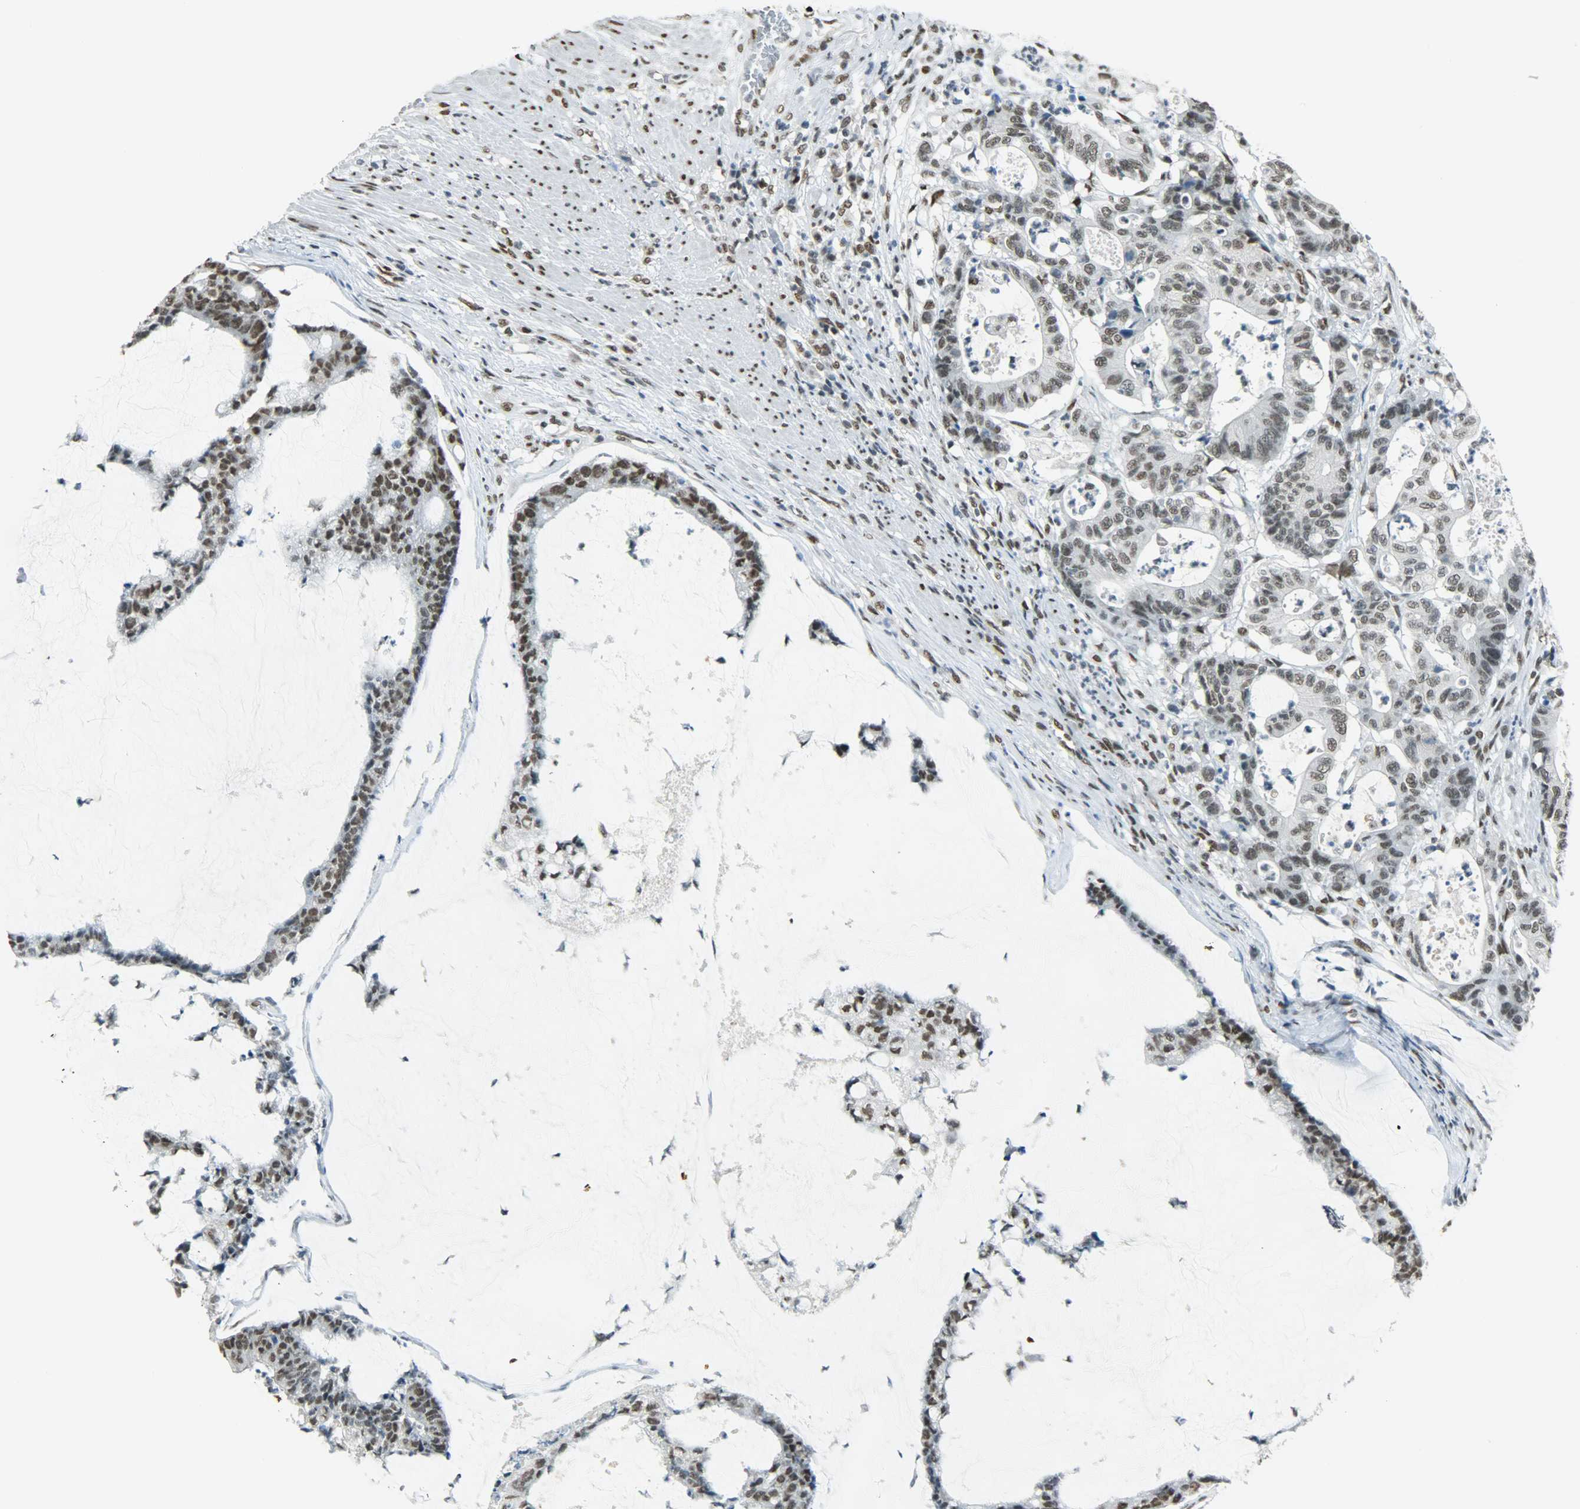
{"staining": {"intensity": "strong", "quantity": ">75%", "location": "nuclear"}, "tissue": "colorectal cancer", "cell_type": "Tumor cells", "image_type": "cancer", "snomed": [{"axis": "morphology", "description": "Adenocarcinoma, NOS"}, {"axis": "topography", "description": "Colon"}], "caption": "Tumor cells display strong nuclear positivity in approximately >75% of cells in colorectal cancer.", "gene": "MYEF2", "patient": {"sex": "female", "age": 84}}